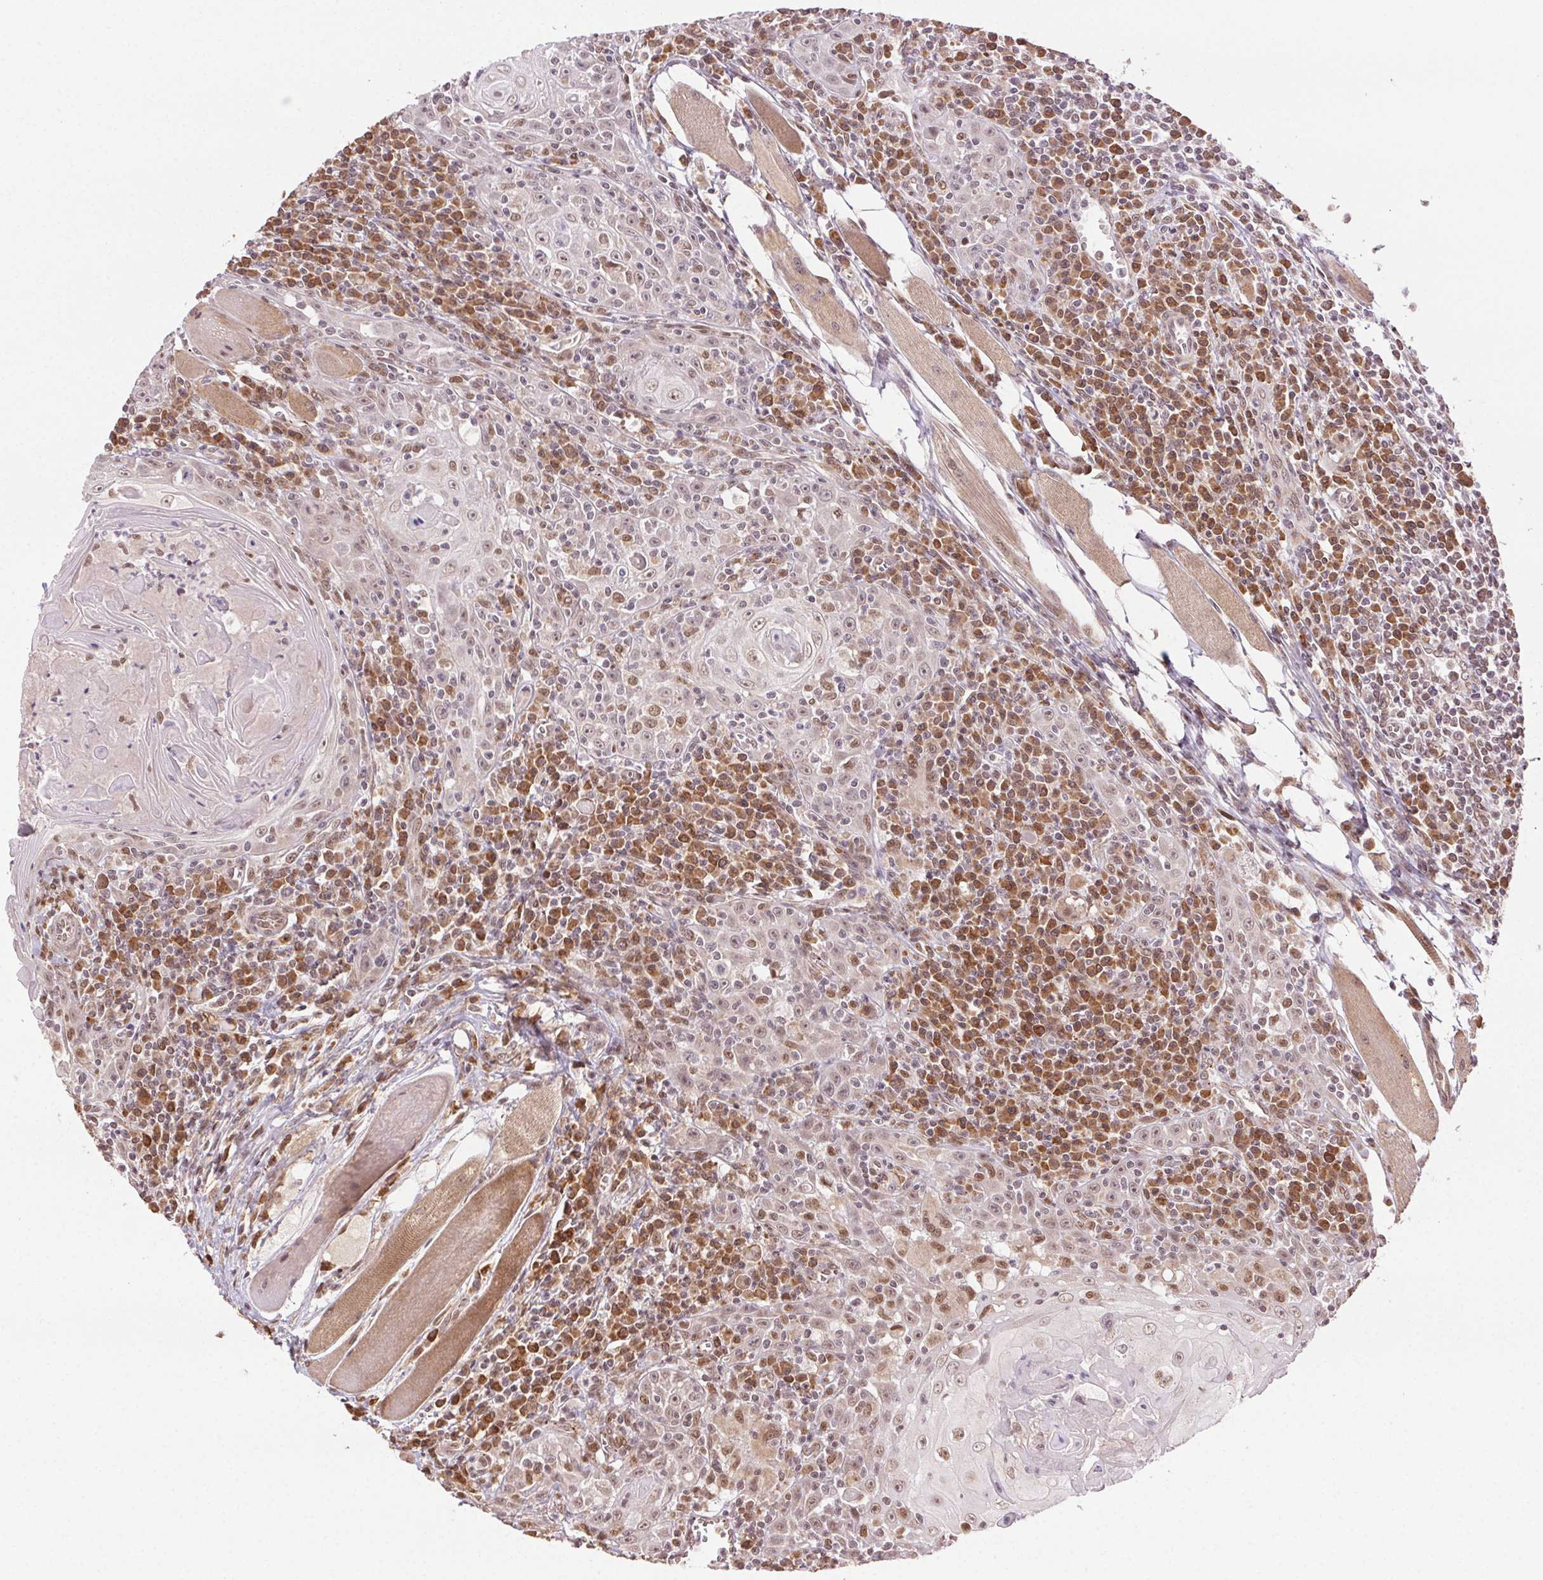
{"staining": {"intensity": "weak", "quantity": "25%-75%", "location": "nuclear"}, "tissue": "head and neck cancer", "cell_type": "Tumor cells", "image_type": "cancer", "snomed": [{"axis": "morphology", "description": "Squamous cell carcinoma, NOS"}, {"axis": "topography", "description": "Head-Neck"}], "caption": "Head and neck cancer tissue shows weak nuclear staining in about 25%-75% of tumor cells", "gene": "TREML4", "patient": {"sex": "male", "age": 52}}